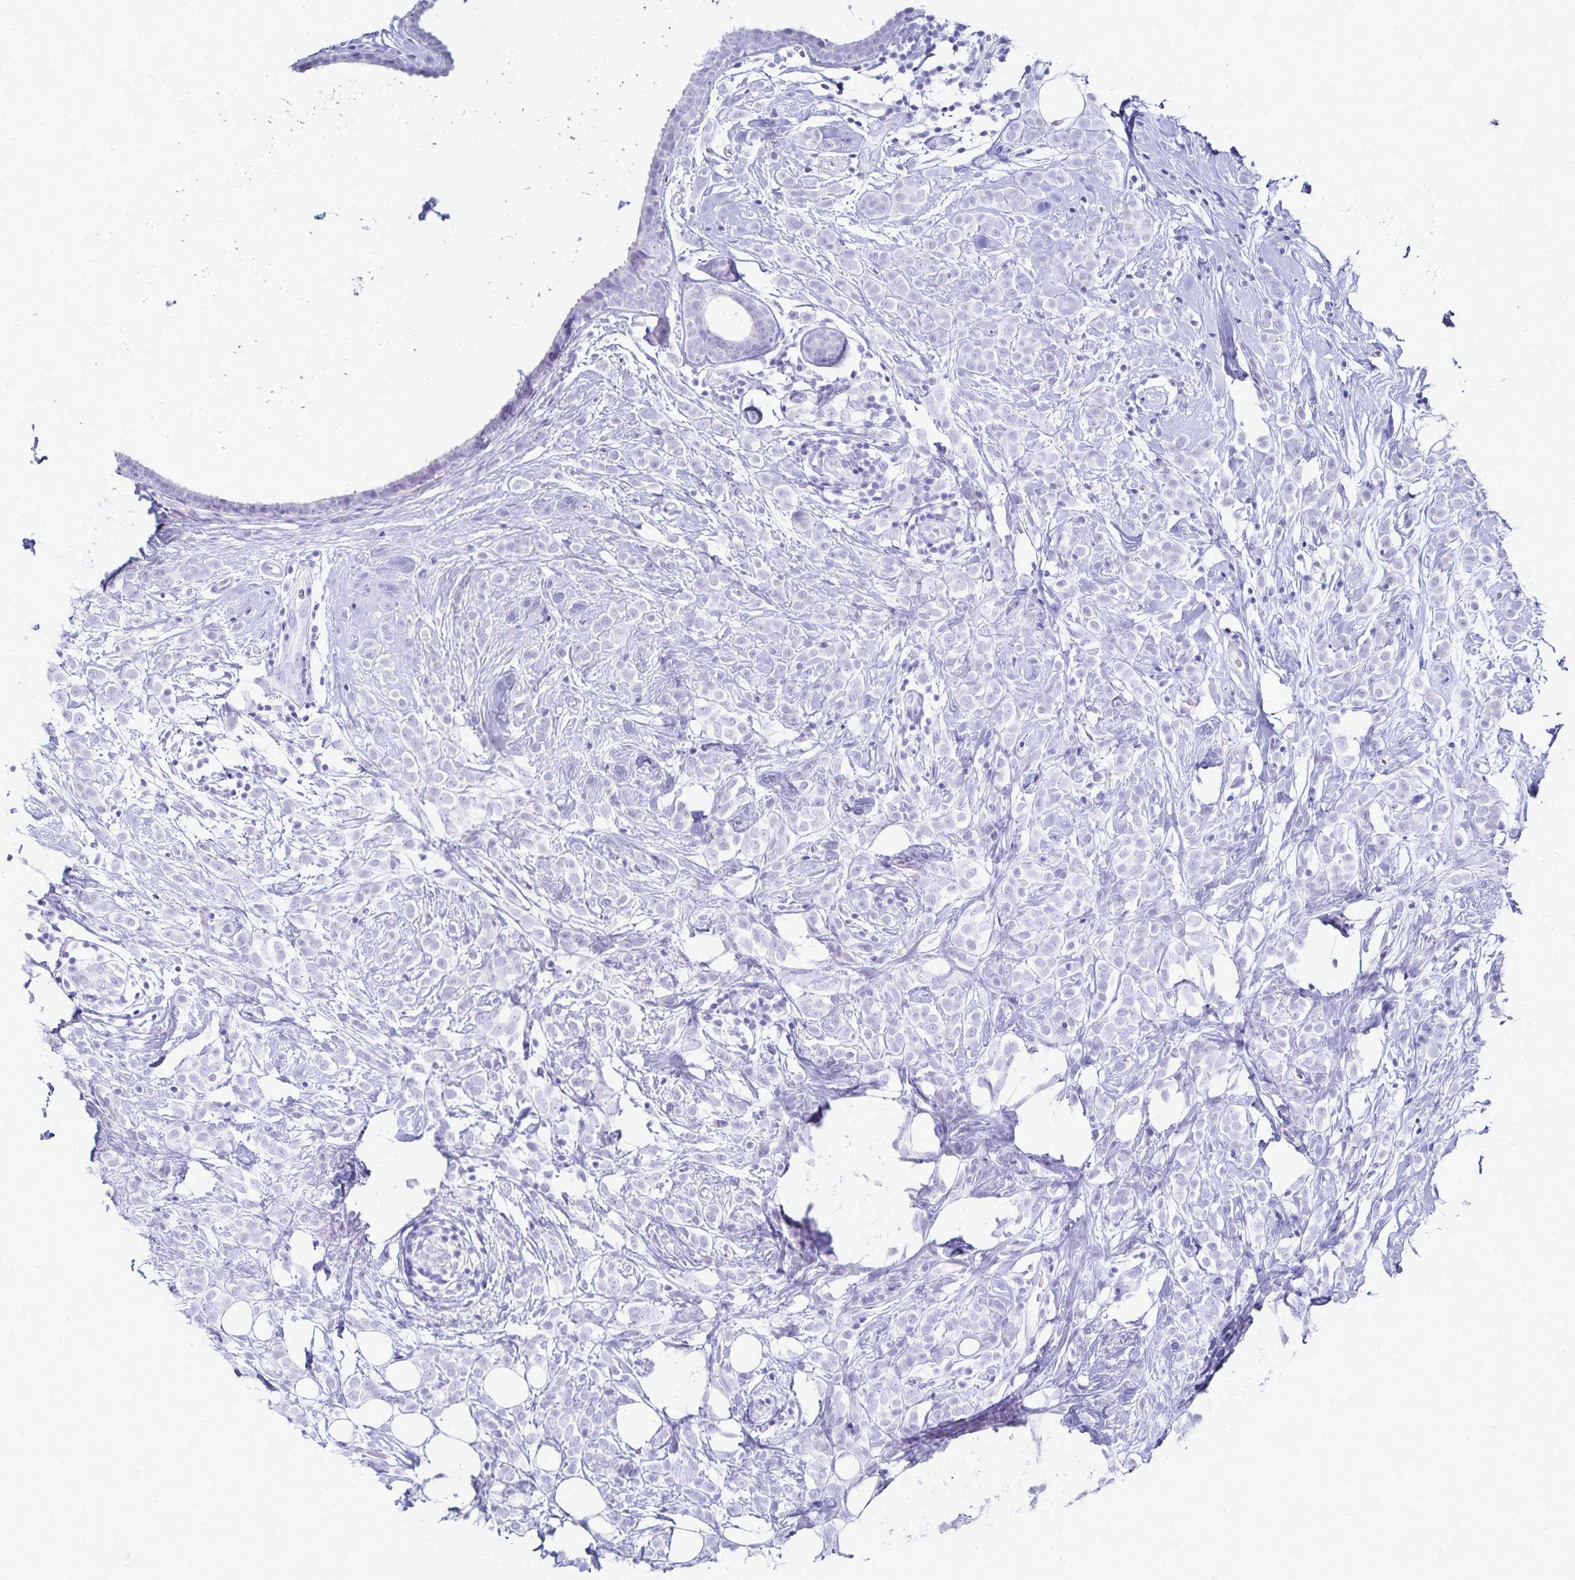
{"staining": {"intensity": "negative", "quantity": "none", "location": "none"}, "tissue": "breast cancer", "cell_type": "Tumor cells", "image_type": "cancer", "snomed": [{"axis": "morphology", "description": "Lobular carcinoma"}, {"axis": "topography", "description": "Breast"}], "caption": "Histopathology image shows no significant protein expression in tumor cells of breast cancer.", "gene": "GIP", "patient": {"sex": "female", "age": 49}}